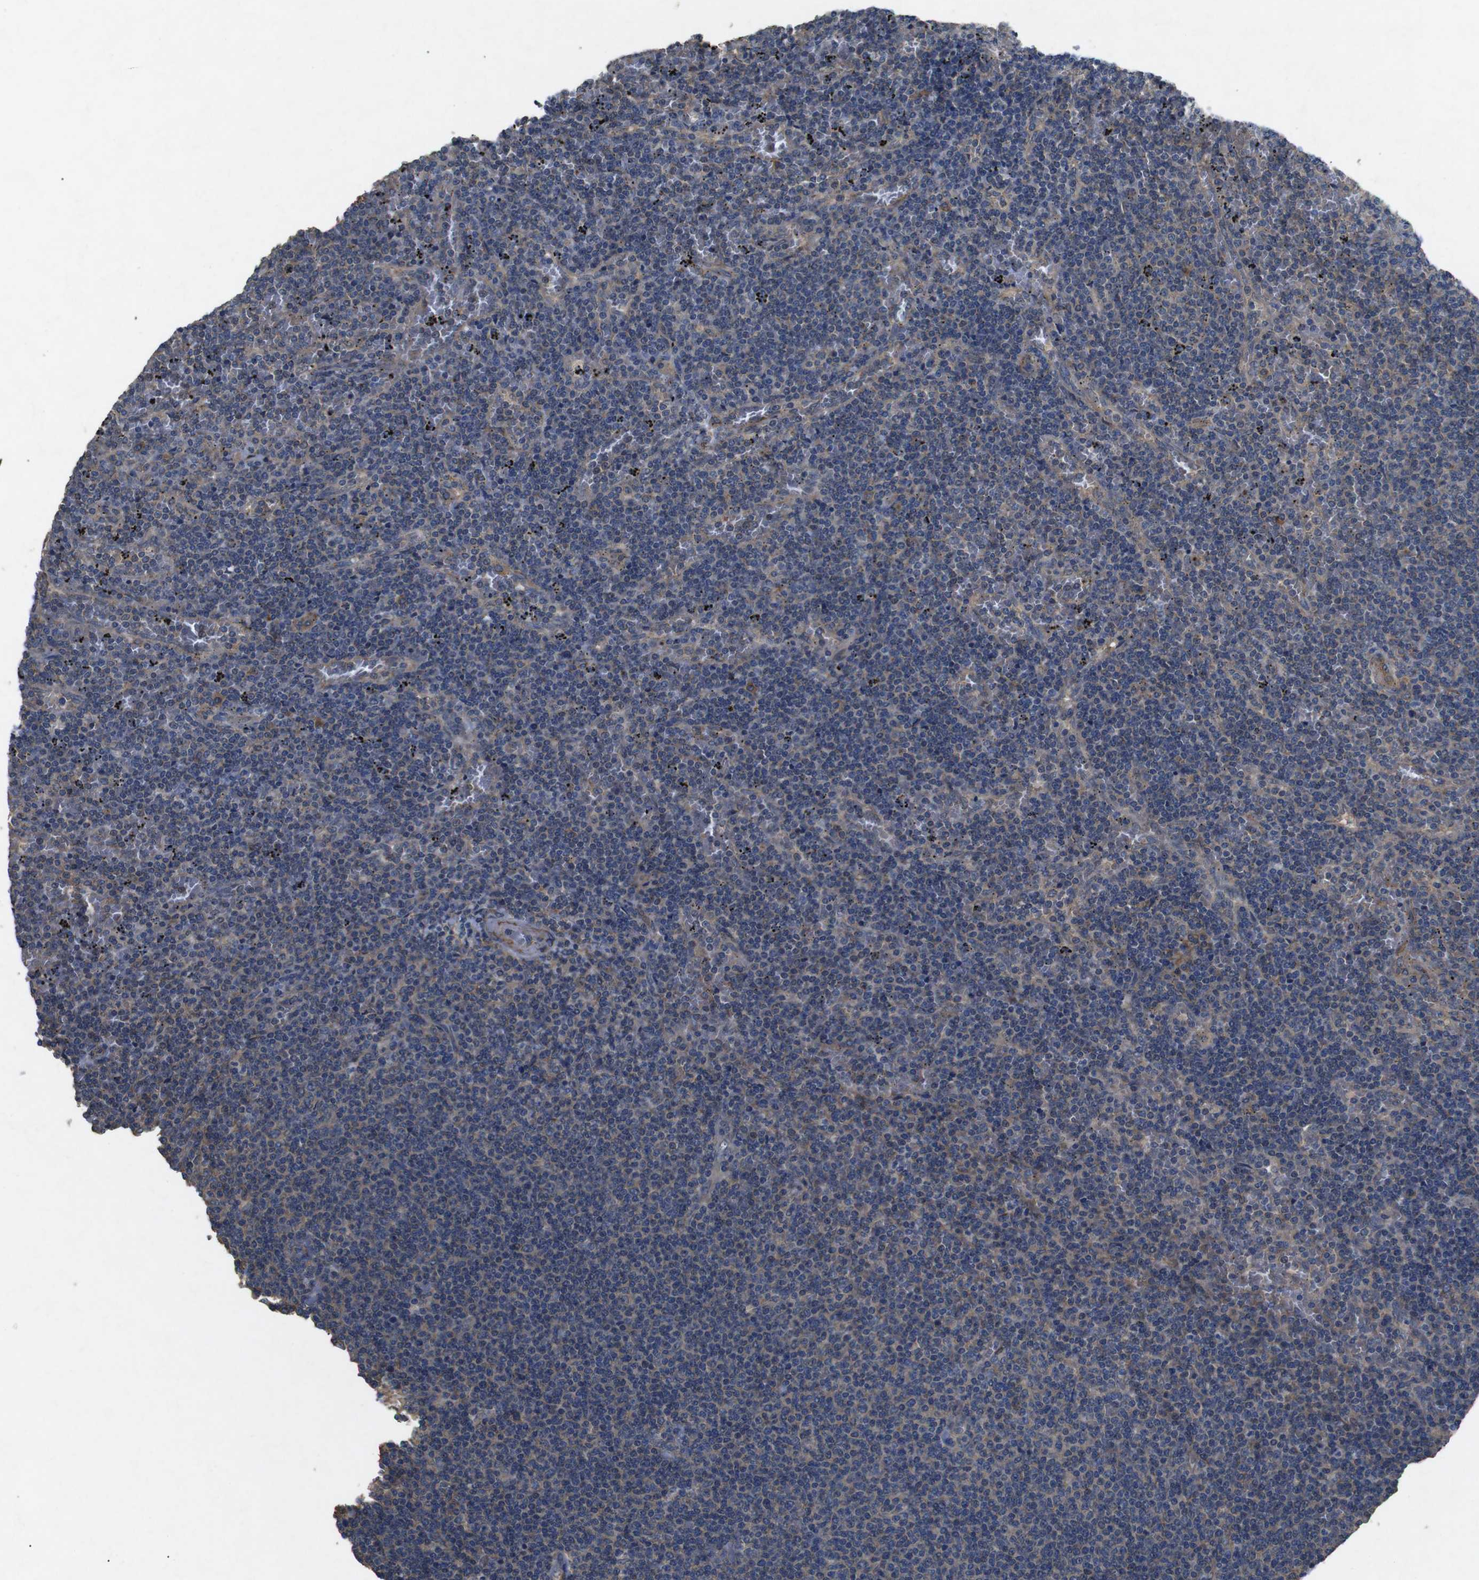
{"staining": {"intensity": "weak", "quantity": ">75%", "location": "cytoplasmic/membranous"}, "tissue": "lymphoma", "cell_type": "Tumor cells", "image_type": "cancer", "snomed": [{"axis": "morphology", "description": "Malignant lymphoma, non-Hodgkin's type, Low grade"}, {"axis": "topography", "description": "Spleen"}], "caption": "An immunohistochemistry micrograph of tumor tissue is shown. Protein staining in brown shows weak cytoplasmic/membranous positivity in lymphoma within tumor cells. (DAB IHC with brightfield microscopy, high magnification).", "gene": "BNIP3", "patient": {"sex": "female", "age": 50}}